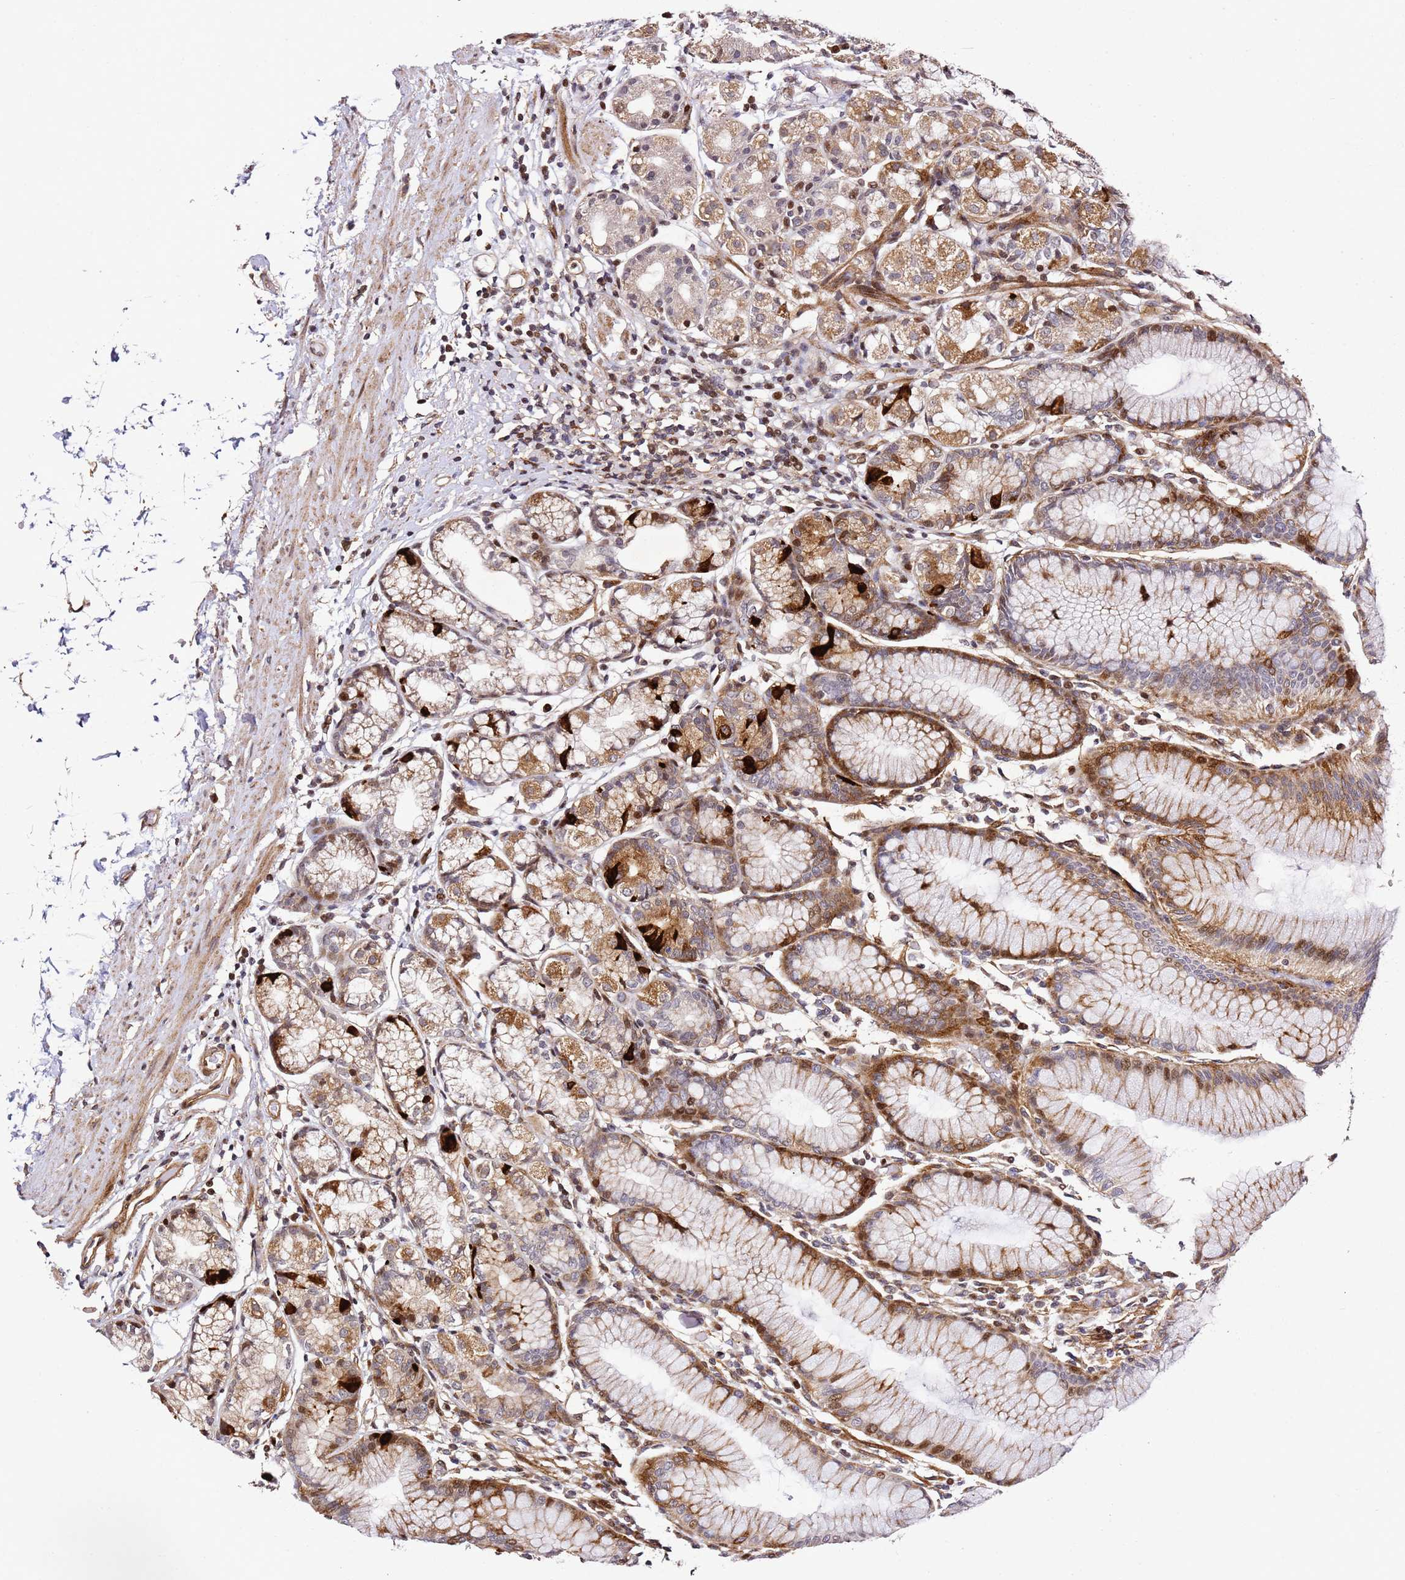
{"staining": {"intensity": "strong", "quantity": "25%-75%", "location": "cytoplasmic/membranous,nuclear"}, "tissue": "stomach", "cell_type": "Glandular cells", "image_type": "normal", "snomed": [{"axis": "morphology", "description": "Normal tissue, NOS"}, {"axis": "topography", "description": "Stomach"}], "caption": "The micrograph exhibits immunohistochemical staining of unremarkable stomach. There is strong cytoplasmic/membranous,nuclear expression is identified in approximately 25%-75% of glandular cells. (brown staining indicates protein expression, while blue staining denotes nuclei).", "gene": "ZNF296", "patient": {"sex": "female", "age": 57}}